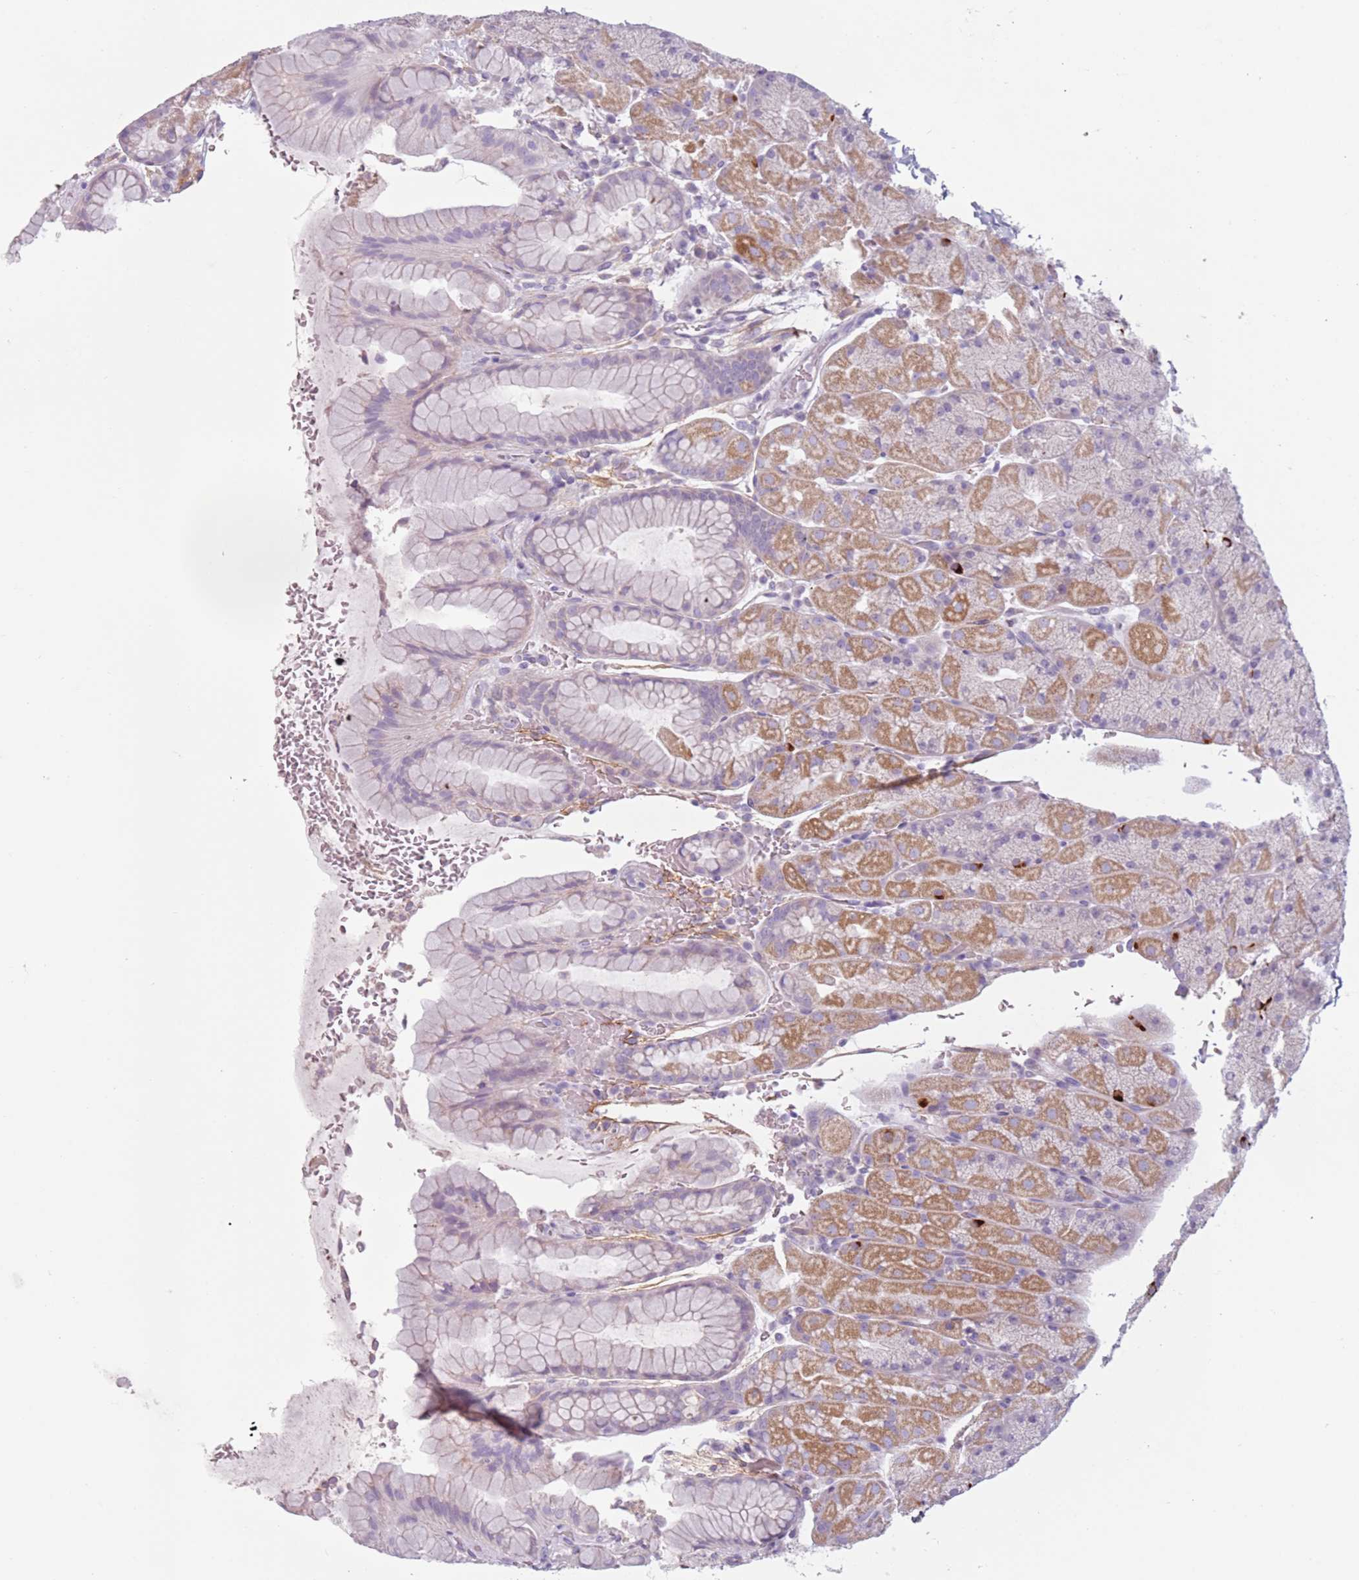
{"staining": {"intensity": "moderate", "quantity": "25%-75%", "location": "cytoplasmic/membranous"}, "tissue": "stomach", "cell_type": "Glandular cells", "image_type": "normal", "snomed": [{"axis": "morphology", "description": "Normal tissue, NOS"}, {"axis": "topography", "description": "Stomach, upper"}, {"axis": "topography", "description": "Stomach, lower"}], "caption": "Immunohistochemistry (IHC) image of normal stomach stained for a protein (brown), which displays medium levels of moderate cytoplasmic/membranous staining in about 25%-75% of glandular cells.", "gene": "MEGF8", "patient": {"sex": "male", "age": 67}}